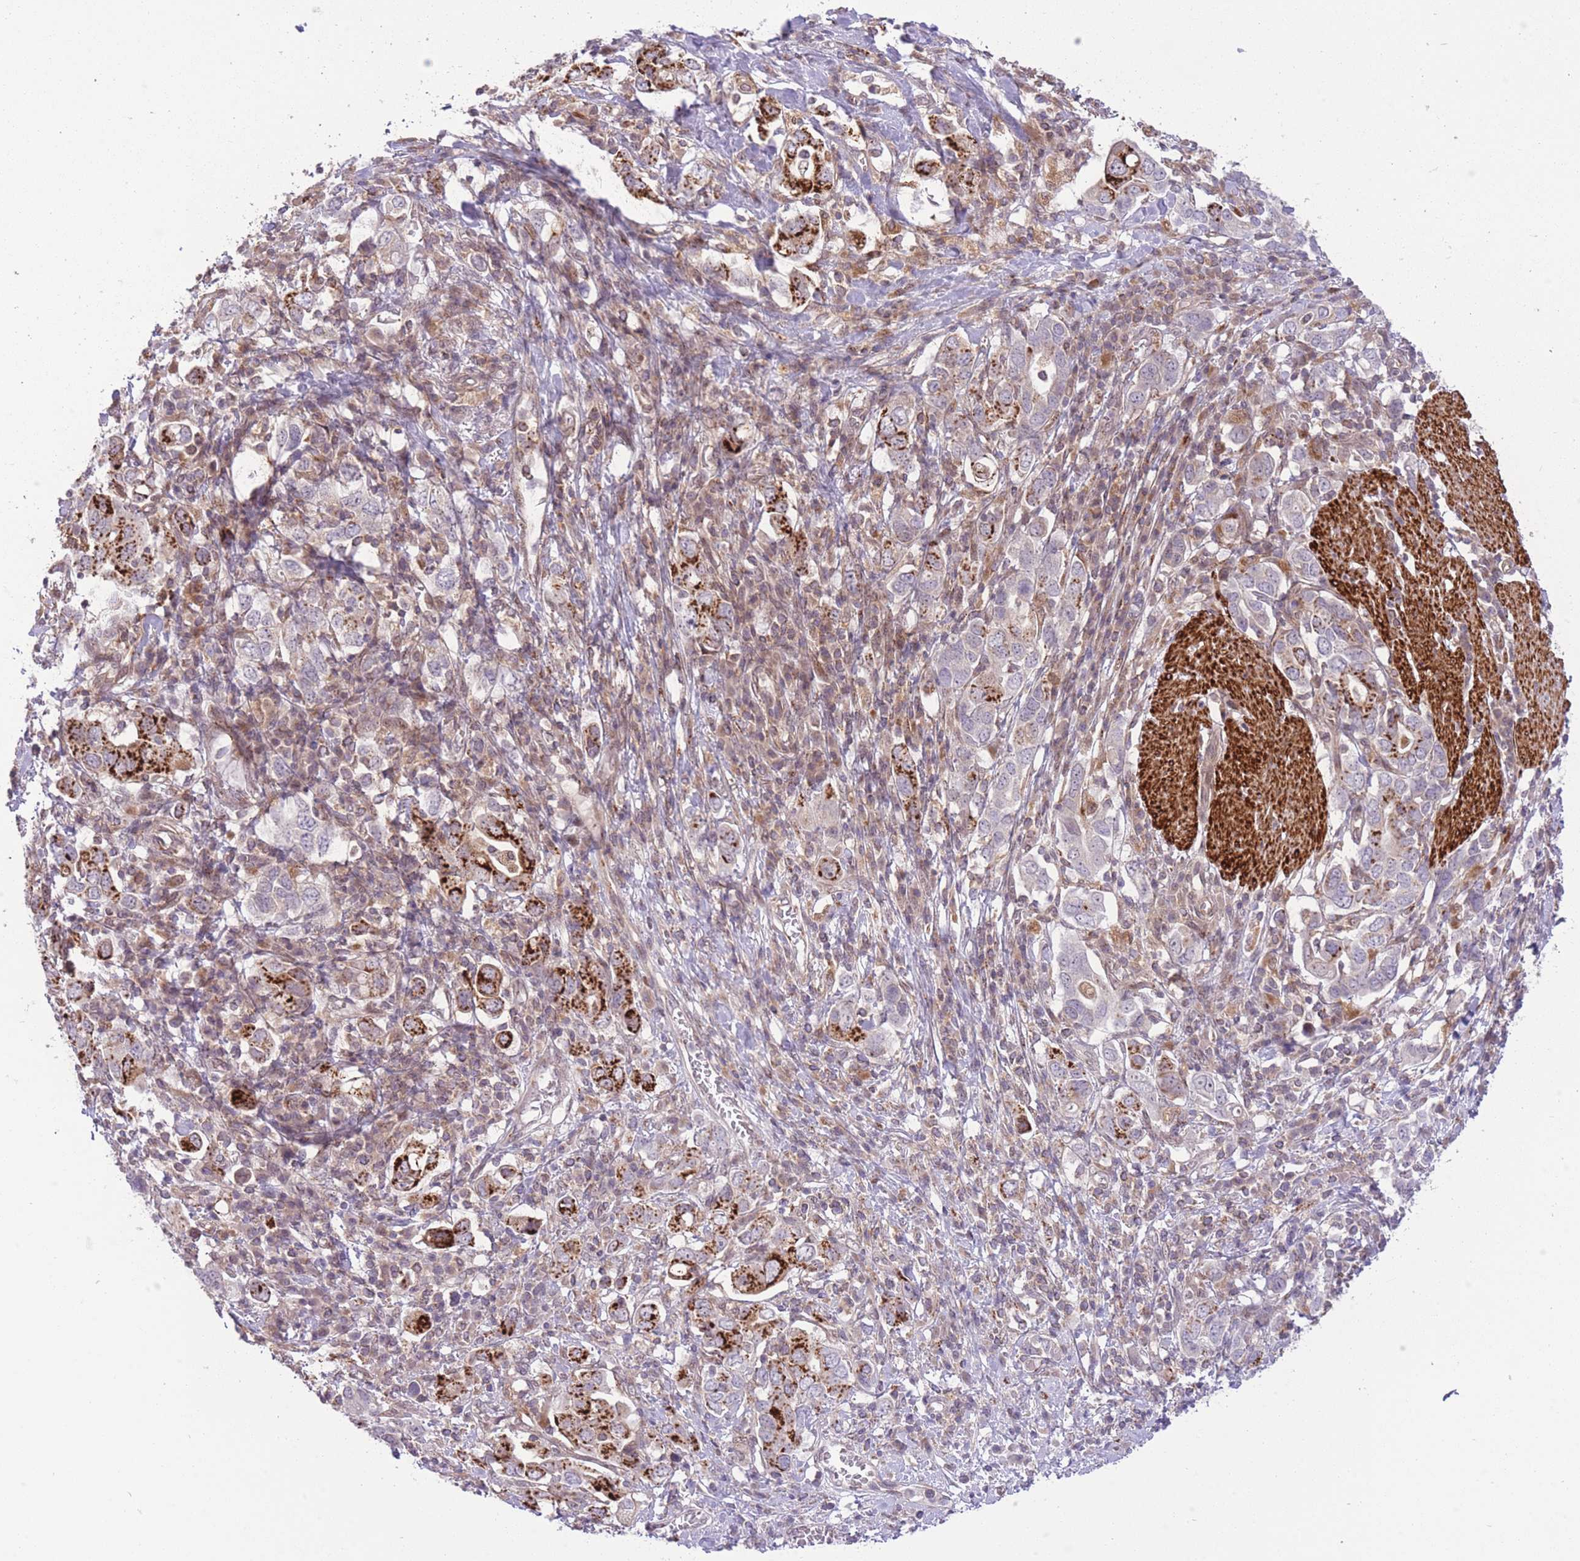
{"staining": {"intensity": "strong", "quantity": "<25%", "location": "cytoplasmic/membranous"}, "tissue": "stomach cancer", "cell_type": "Tumor cells", "image_type": "cancer", "snomed": [{"axis": "morphology", "description": "Adenocarcinoma, NOS"}, {"axis": "topography", "description": "Stomach, upper"}, {"axis": "topography", "description": "Stomach"}], "caption": "A micrograph of human stomach adenocarcinoma stained for a protein displays strong cytoplasmic/membranous brown staining in tumor cells. (IHC, brightfield microscopy, high magnification).", "gene": "ZBED5", "patient": {"sex": "male", "age": 62}}